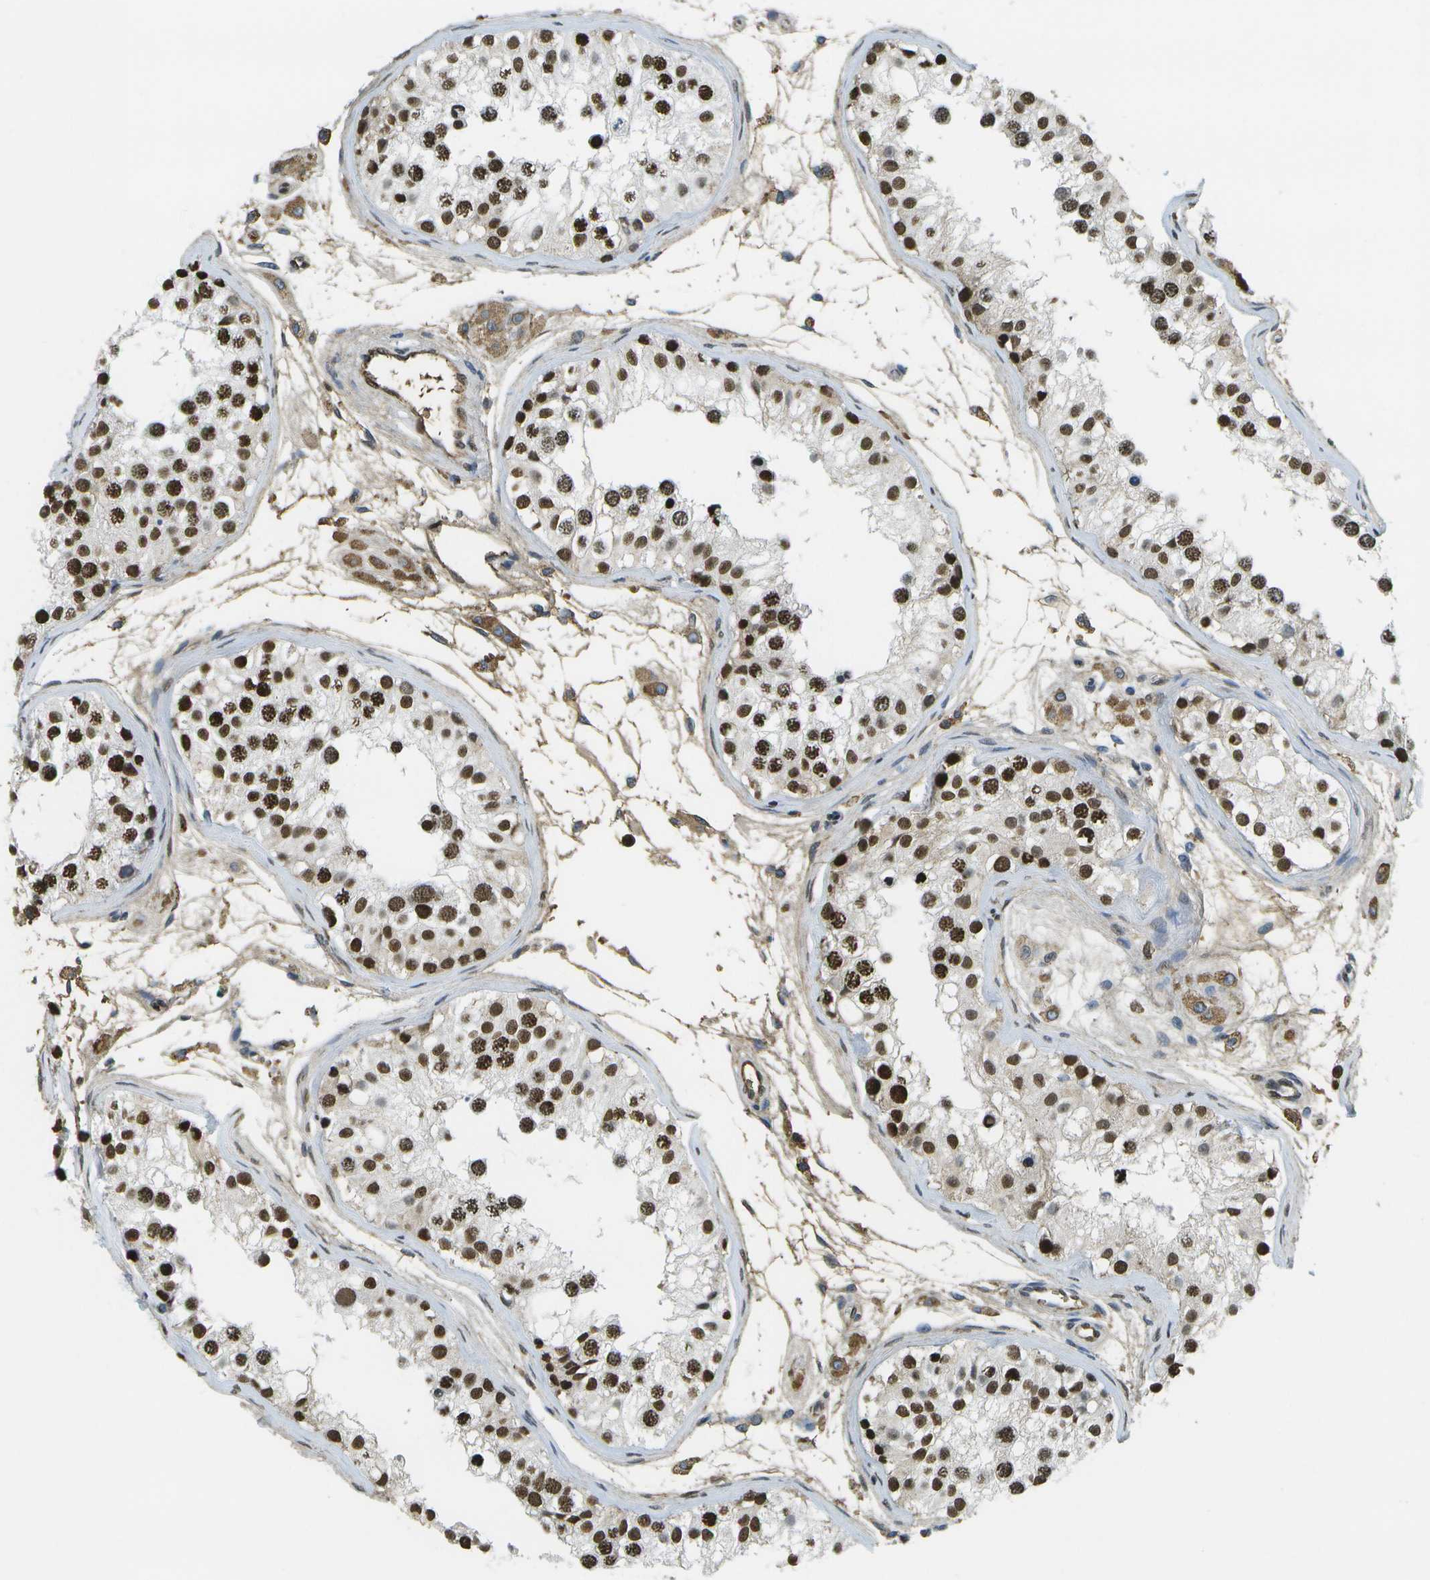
{"staining": {"intensity": "strong", "quantity": "25%-75%", "location": "nuclear"}, "tissue": "testis", "cell_type": "Cells in seminiferous ducts", "image_type": "normal", "snomed": [{"axis": "morphology", "description": "Normal tissue, NOS"}, {"axis": "morphology", "description": "Adenocarcinoma, metastatic, NOS"}, {"axis": "topography", "description": "Testis"}], "caption": "Protein positivity by immunohistochemistry (IHC) displays strong nuclear staining in about 25%-75% of cells in seminiferous ducts in unremarkable testis.", "gene": "SERPINA1", "patient": {"sex": "male", "age": 26}}